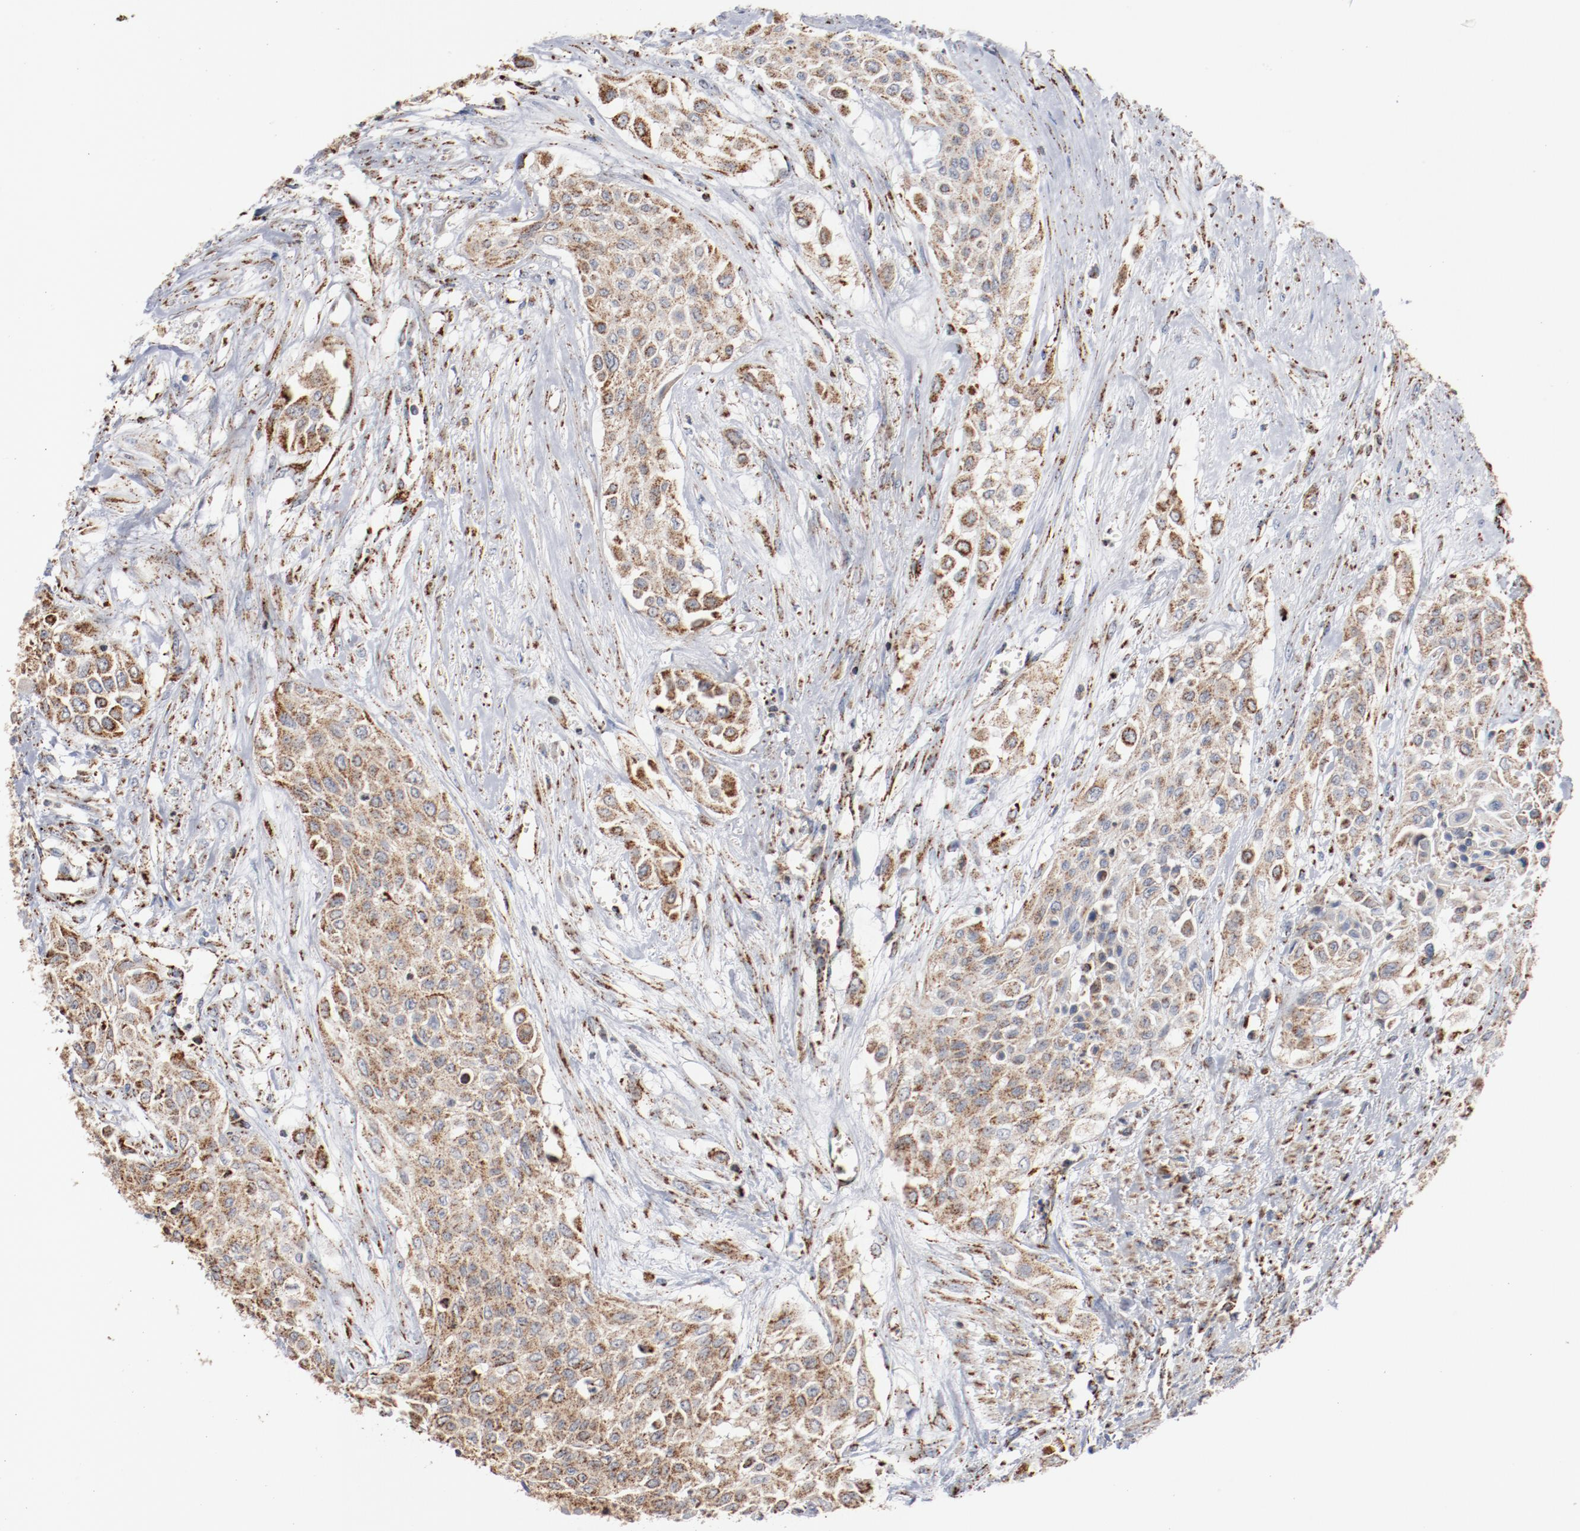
{"staining": {"intensity": "moderate", "quantity": ">75%", "location": "cytoplasmic/membranous"}, "tissue": "urothelial cancer", "cell_type": "Tumor cells", "image_type": "cancer", "snomed": [{"axis": "morphology", "description": "Urothelial carcinoma, High grade"}, {"axis": "topography", "description": "Urinary bladder"}], "caption": "Brown immunohistochemical staining in human high-grade urothelial carcinoma reveals moderate cytoplasmic/membranous expression in about >75% of tumor cells. (brown staining indicates protein expression, while blue staining denotes nuclei).", "gene": "NDUFS4", "patient": {"sex": "male", "age": 57}}